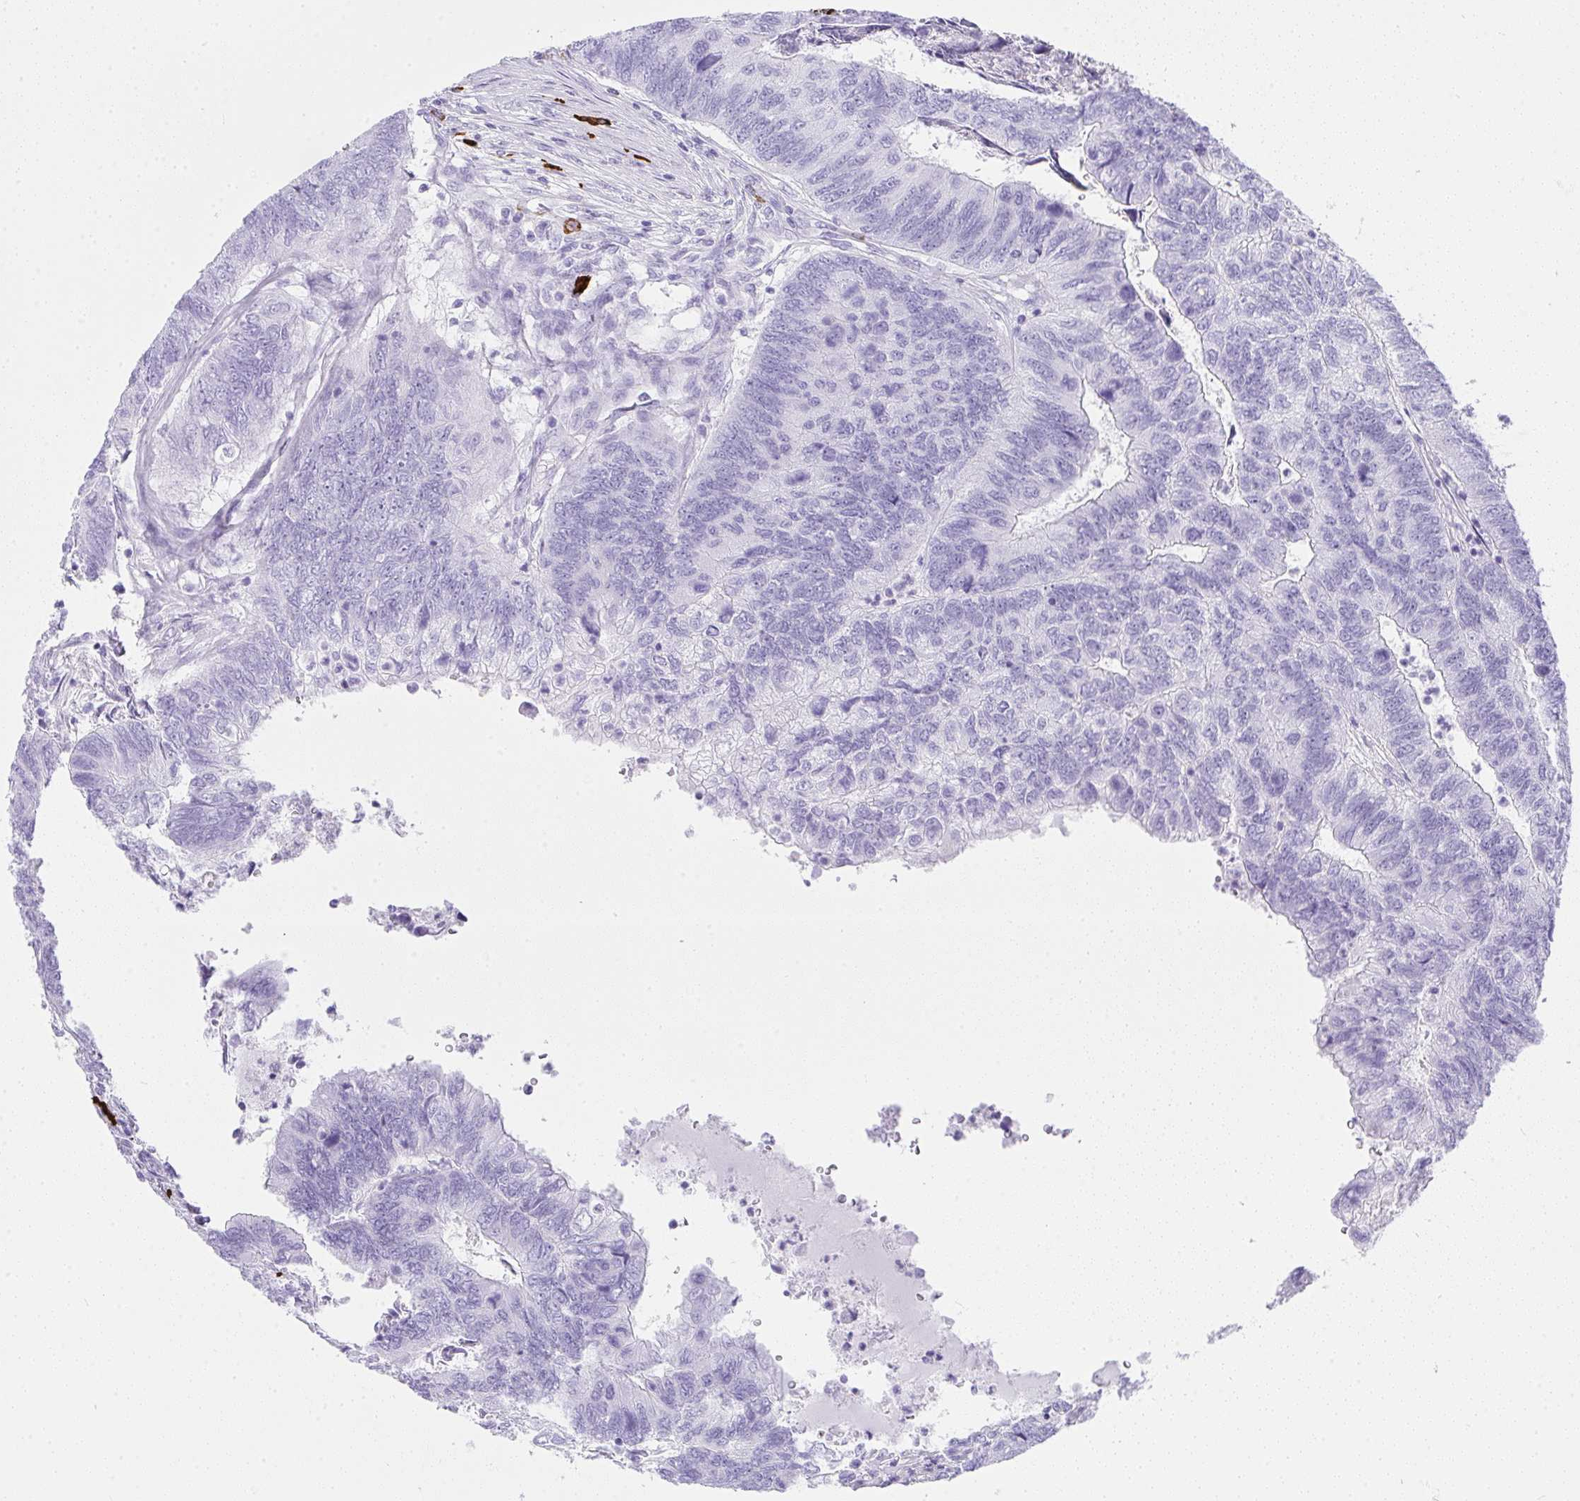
{"staining": {"intensity": "negative", "quantity": "none", "location": "none"}, "tissue": "colorectal cancer", "cell_type": "Tumor cells", "image_type": "cancer", "snomed": [{"axis": "morphology", "description": "Adenocarcinoma, NOS"}, {"axis": "topography", "description": "Colon"}], "caption": "This is a image of immunohistochemistry staining of colorectal adenocarcinoma, which shows no positivity in tumor cells. (DAB immunohistochemistry visualized using brightfield microscopy, high magnification).", "gene": "CDADC1", "patient": {"sex": "female", "age": 67}}